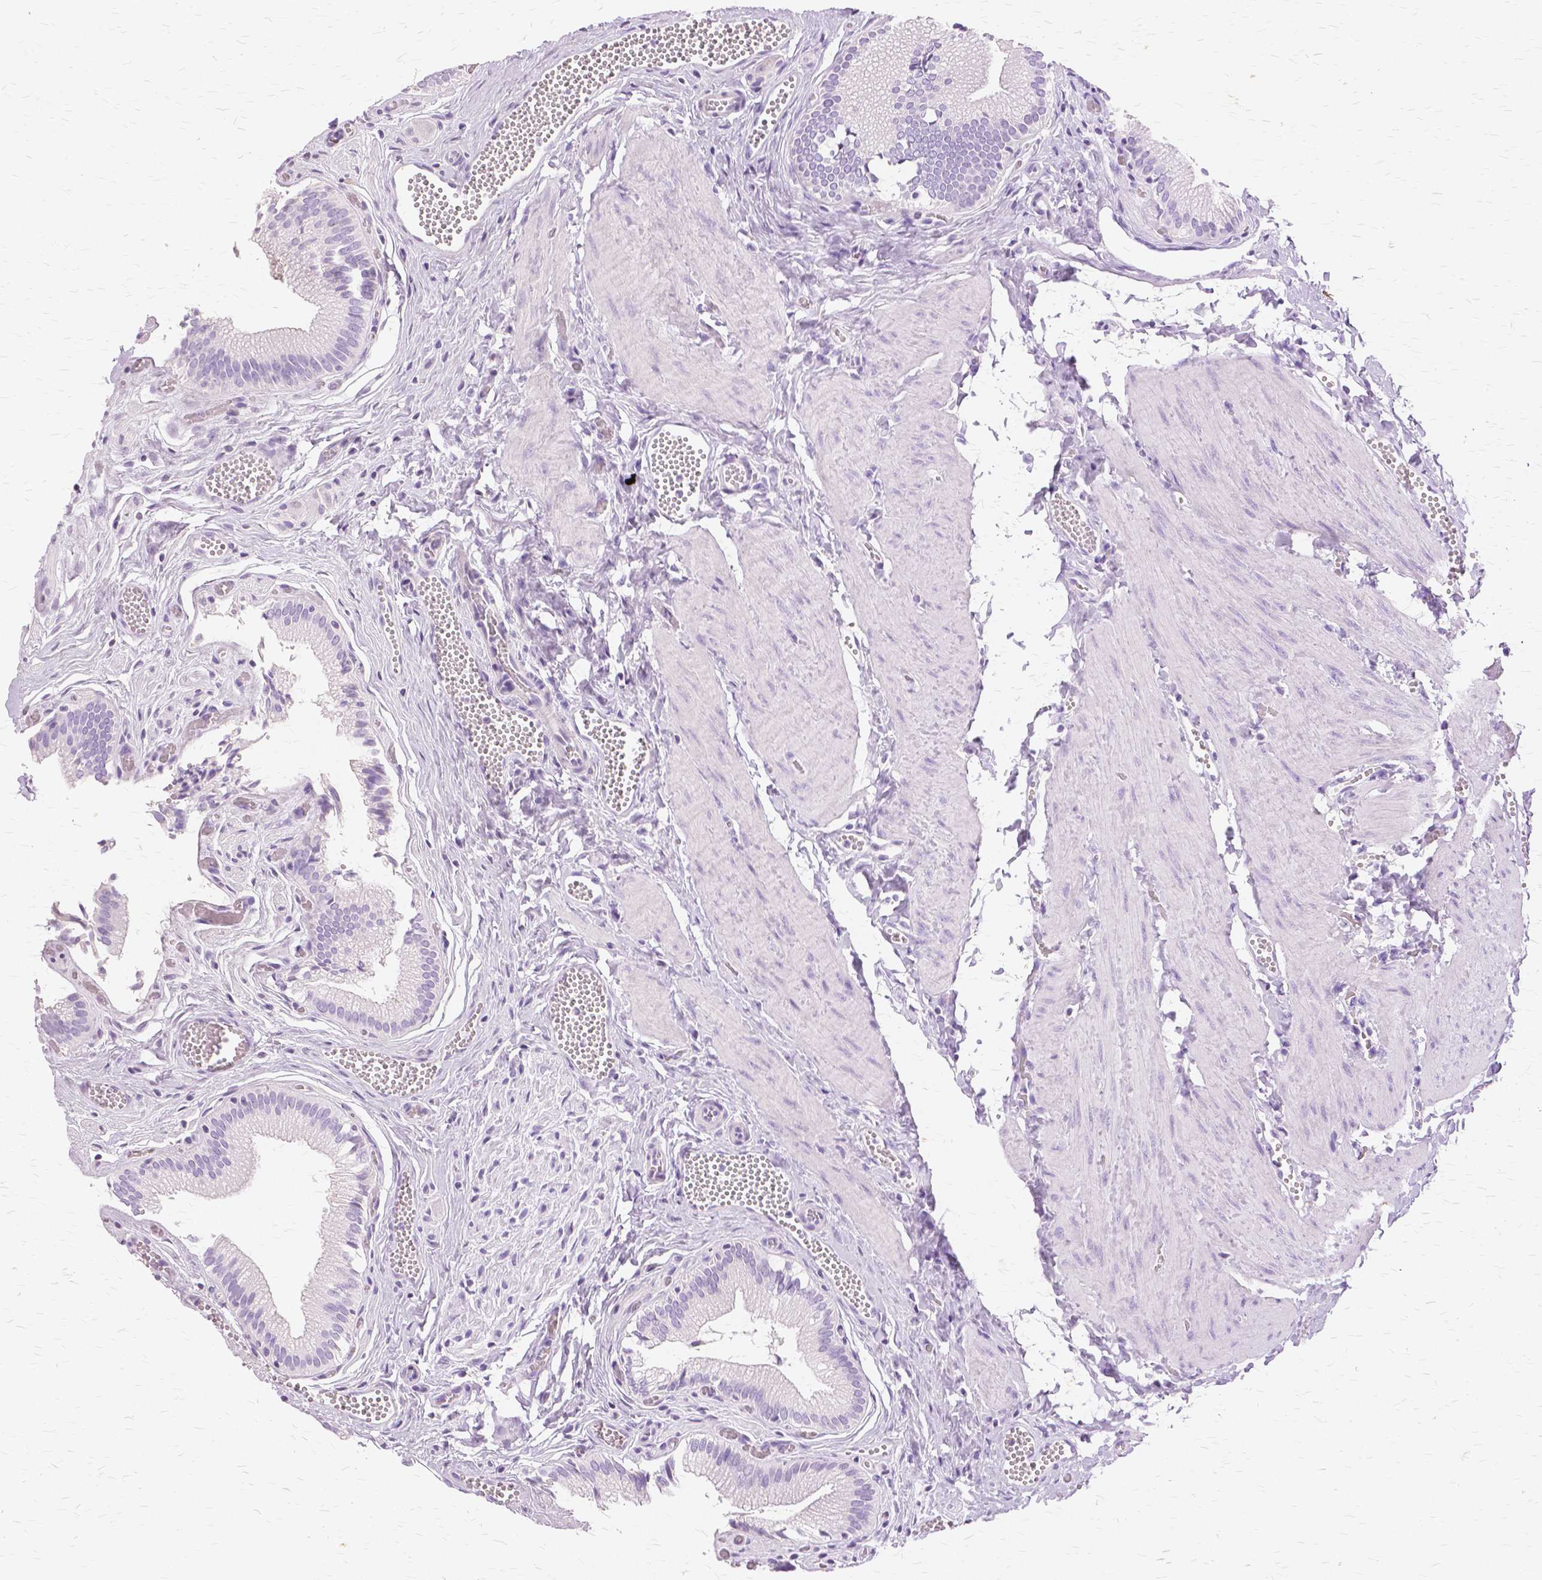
{"staining": {"intensity": "negative", "quantity": "none", "location": "none"}, "tissue": "gallbladder", "cell_type": "Glandular cells", "image_type": "normal", "snomed": [{"axis": "morphology", "description": "Normal tissue, NOS"}, {"axis": "topography", "description": "Gallbladder"}, {"axis": "topography", "description": "Peripheral nerve tissue"}], "caption": "There is no significant positivity in glandular cells of gallbladder. (DAB IHC, high magnification).", "gene": "TGM1", "patient": {"sex": "male", "age": 17}}